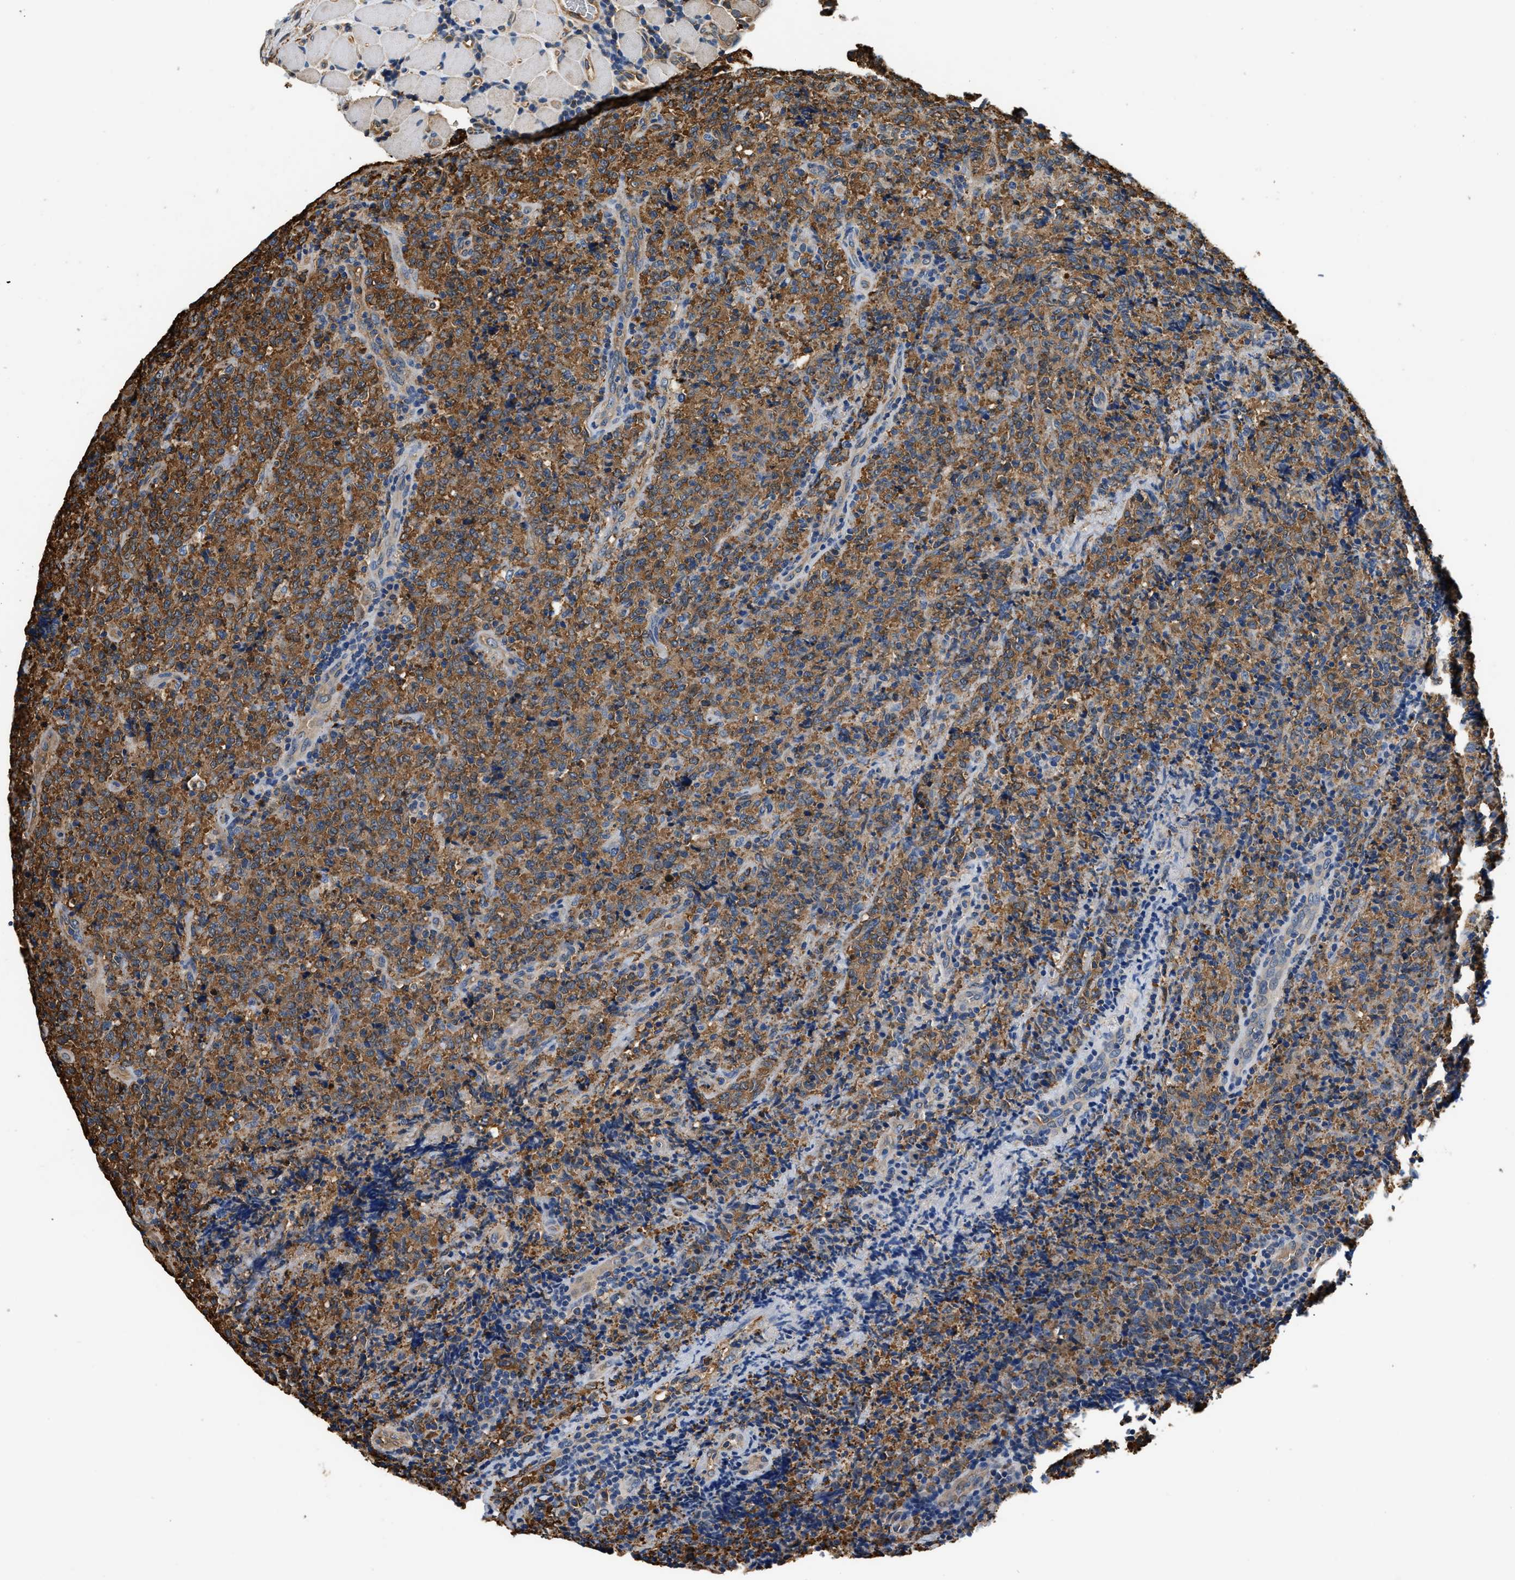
{"staining": {"intensity": "moderate", "quantity": ">75%", "location": "cytoplasmic/membranous"}, "tissue": "lymphoma", "cell_type": "Tumor cells", "image_type": "cancer", "snomed": [{"axis": "morphology", "description": "Malignant lymphoma, non-Hodgkin's type, High grade"}, {"axis": "topography", "description": "Tonsil"}], "caption": "IHC of human lymphoma shows medium levels of moderate cytoplasmic/membranous positivity in approximately >75% of tumor cells.", "gene": "PPP2R1B", "patient": {"sex": "female", "age": 36}}